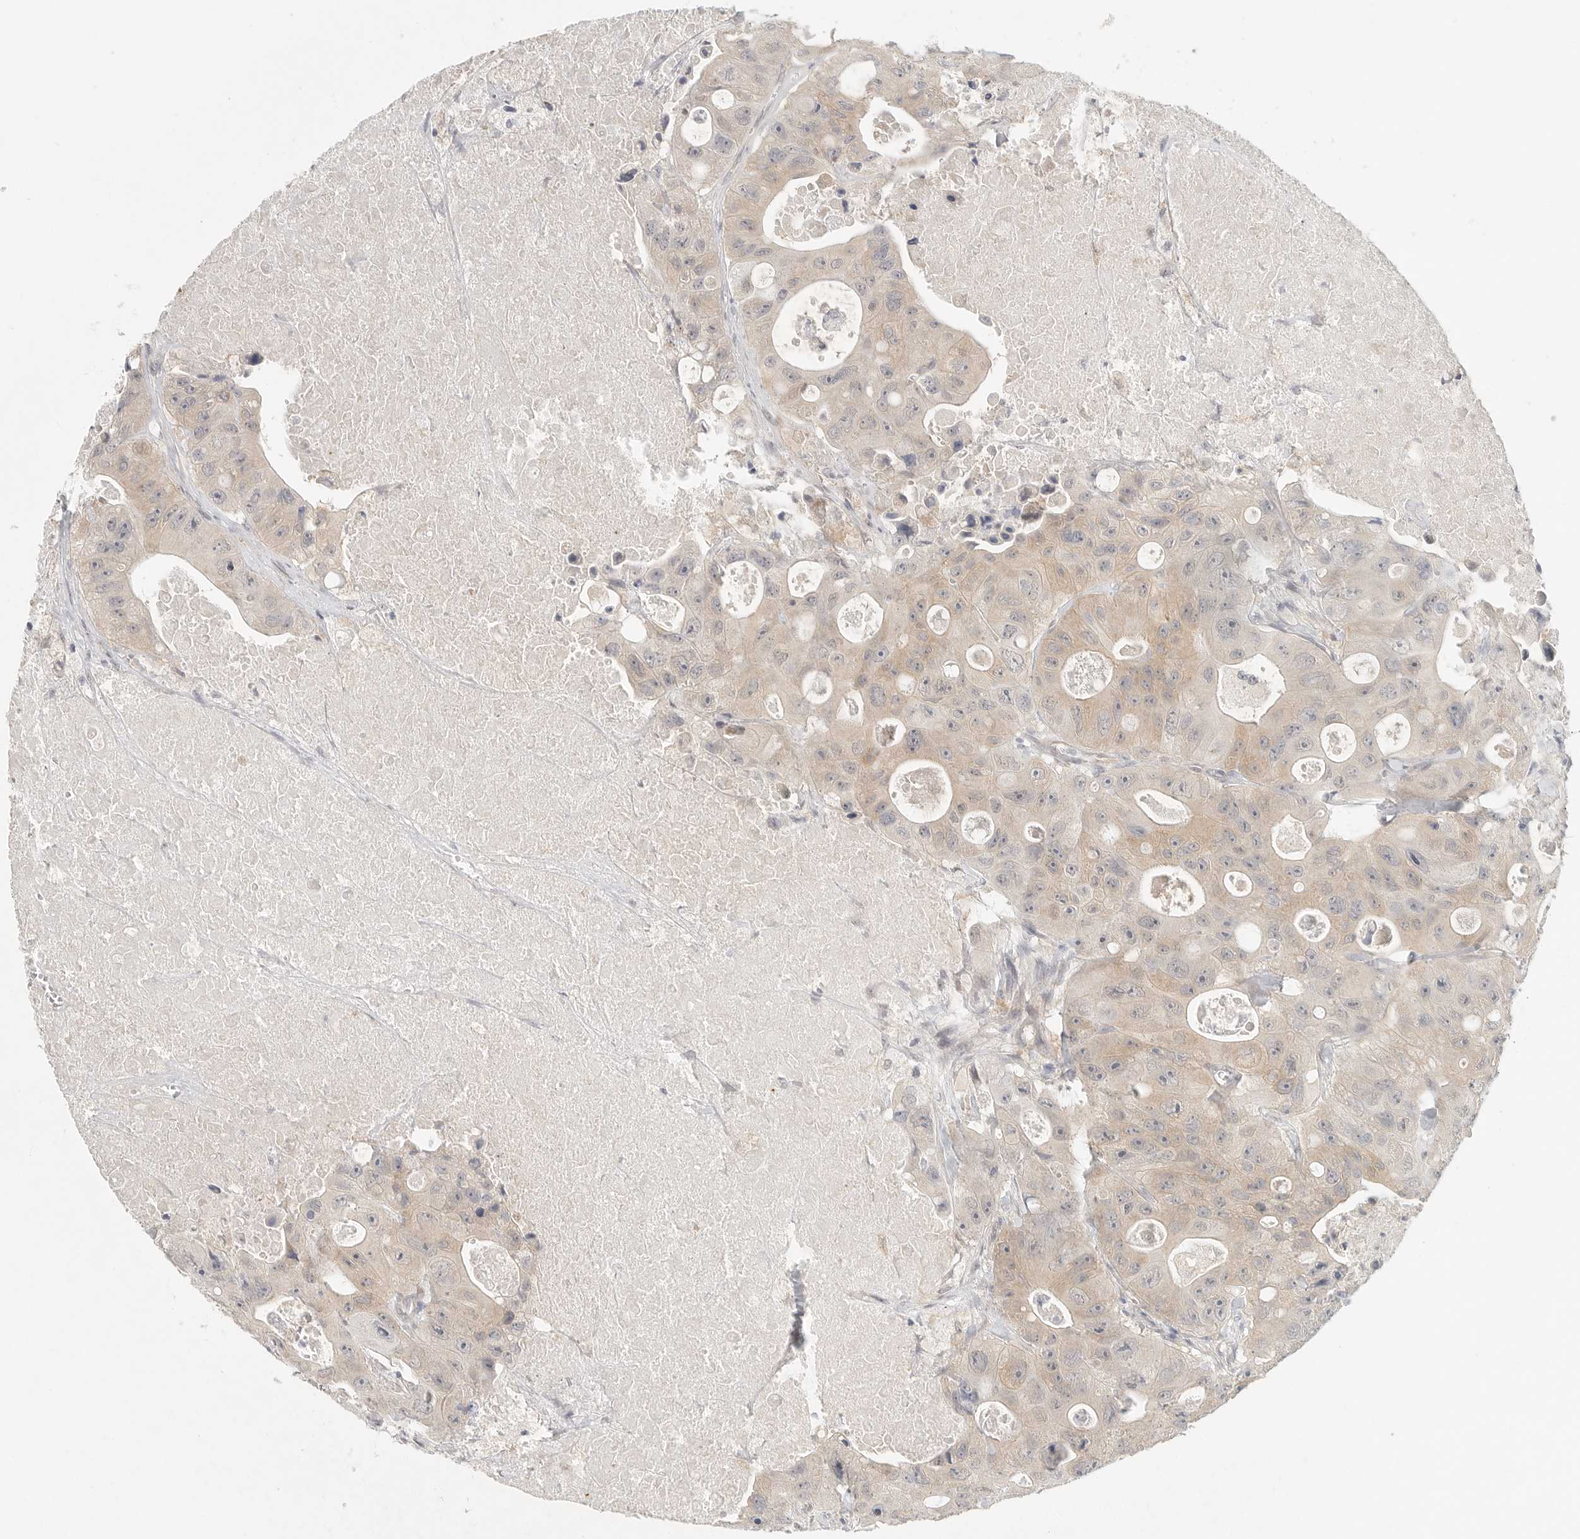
{"staining": {"intensity": "weak", "quantity": "25%-75%", "location": "cytoplasmic/membranous"}, "tissue": "colorectal cancer", "cell_type": "Tumor cells", "image_type": "cancer", "snomed": [{"axis": "morphology", "description": "Adenocarcinoma, NOS"}, {"axis": "topography", "description": "Colon"}], "caption": "The histopathology image shows immunohistochemical staining of colorectal adenocarcinoma. There is weak cytoplasmic/membranous staining is identified in about 25%-75% of tumor cells.", "gene": "HDAC6", "patient": {"sex": "female", "age": 46}}